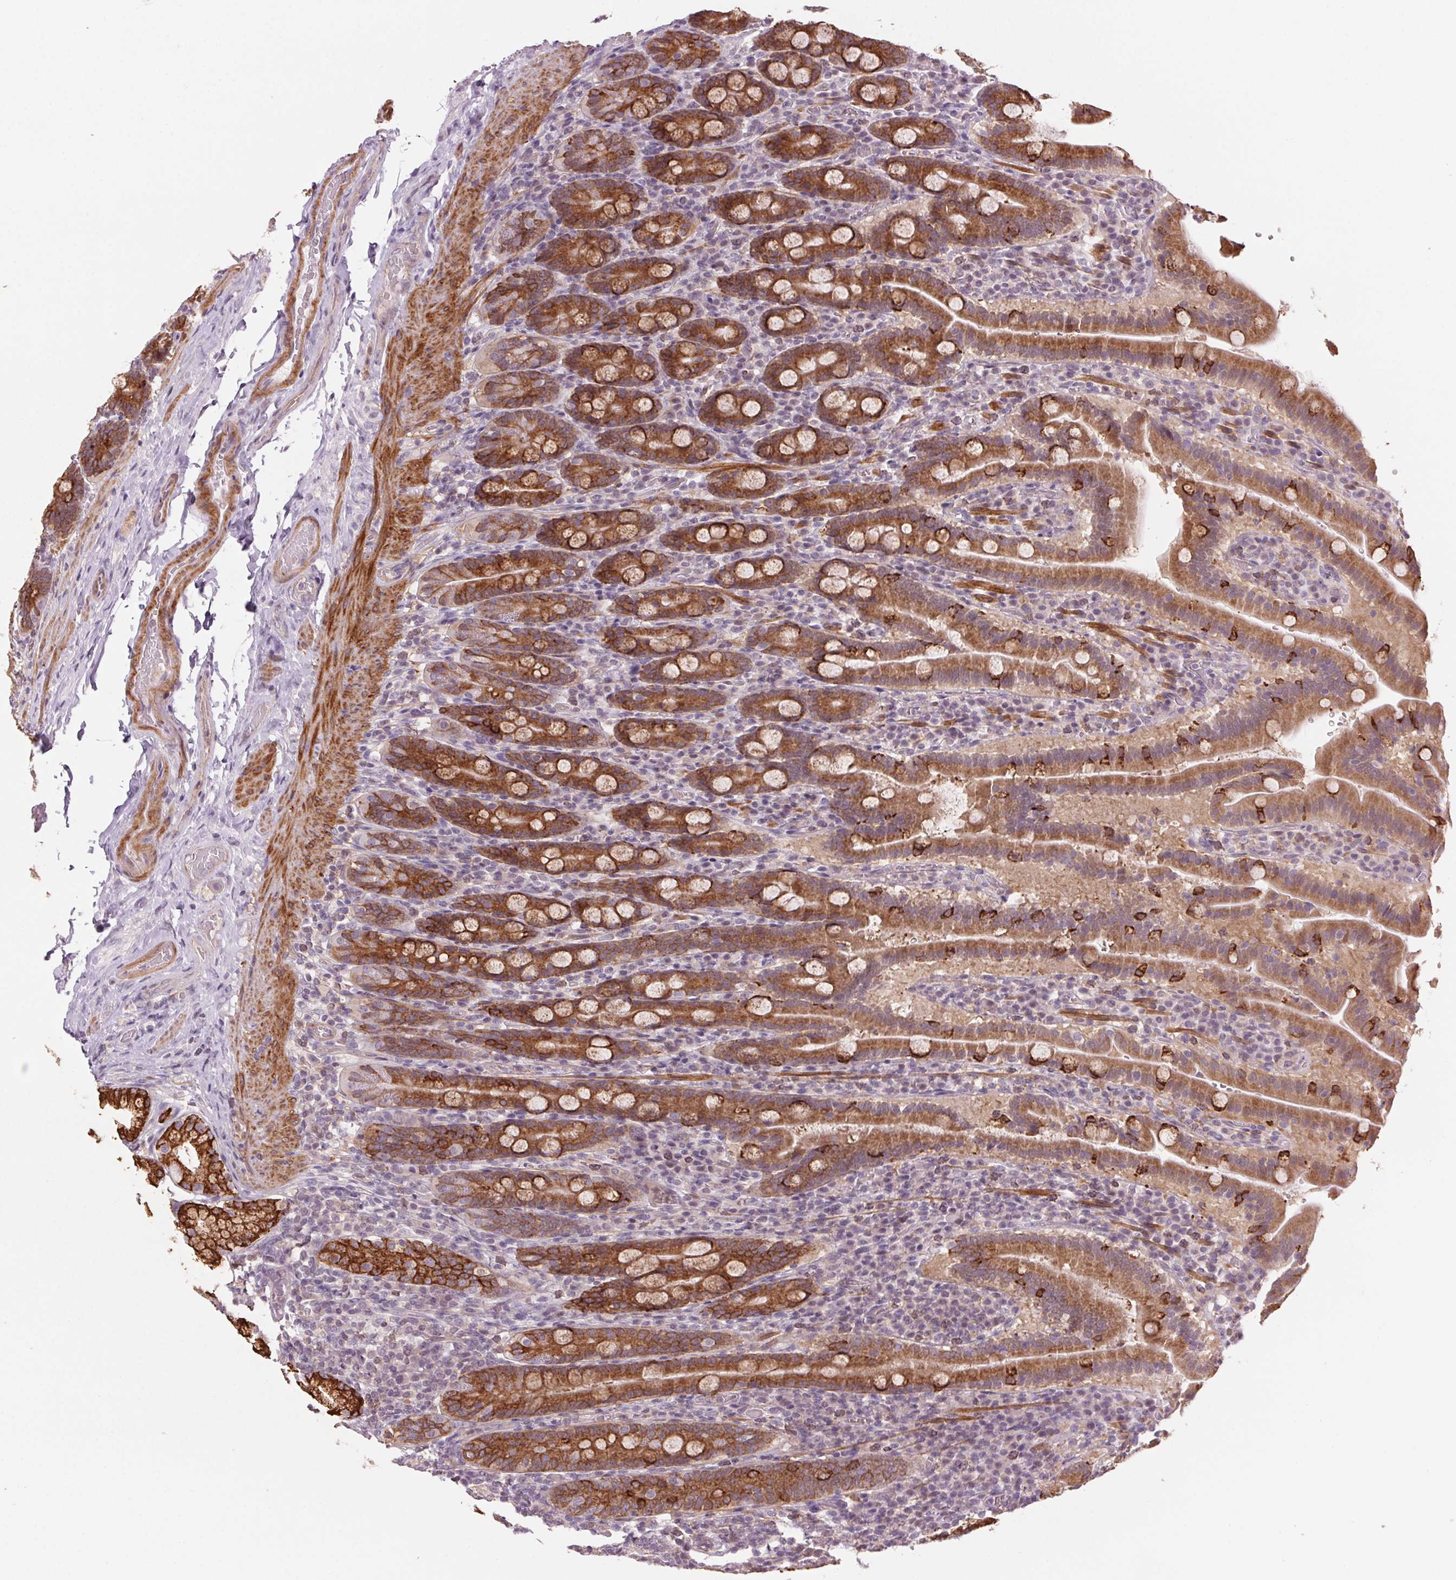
{"staining": {"intensity": "strong", "quantity": ">75%", "location": "cytoplasmic/membranous"}, "tissue": "small intestine", "cell_type": "Glandular cells", "image_type": "normal", "snomed": [{"axis": "morphology", "description": "Normal tissue, NOS"}, {"axis": "topography", "description": "Small intestine"}], "caption": "Small intestine stained with DAB (3,3'-diaminobenzidine) IHC reveals high levels of strong cytoplasmic/membranous positivity in about >75% of glandular cells.", "gene": "HHLA2", "patient": {"sex": "male", "age": 26}}